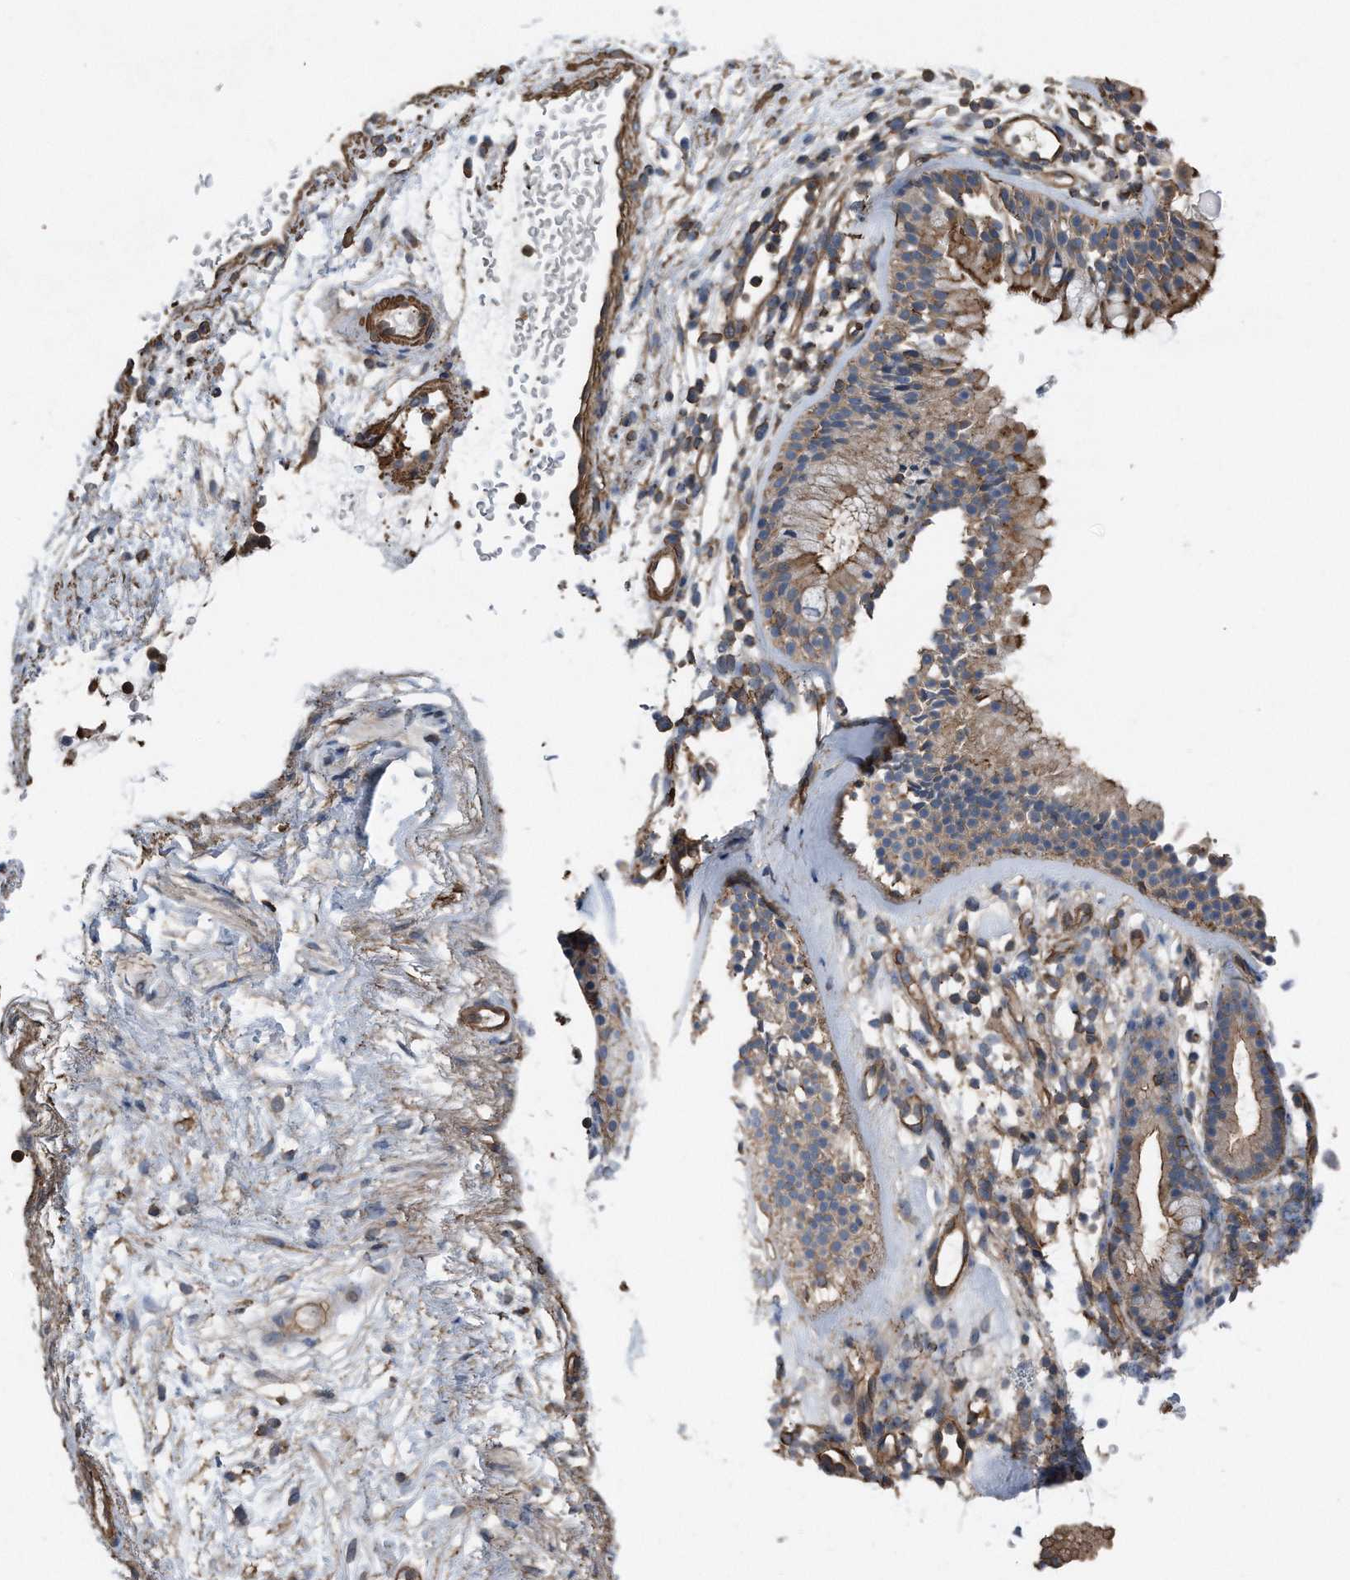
{"staining": {"intensity": "moderate", "quantity": ">75%", "location": "cytoplasmic/membranous"}, "tissue": "nasopharynx", "cell_type": "Respiratory epithelial cells", "image_type": "normal", "snomed": [{"axis": "morphology", "description": "Normal tissue, NOS"}, {"axis": "morphology", "description": "Inflammation, NOS"}, {"axis": "morphology", "description": "Malignant melanoma, Metastatic site"}, {"axis": "topography", "description": "Nasopharynx"}], "caption": "Moderate cytoplasmic/membranous protein positivity is identified in about >75% of respiratory epithelial cells in nasopharynx.", "gene": "RSPO3", "patient": {"sex": "male", "age": 70}}